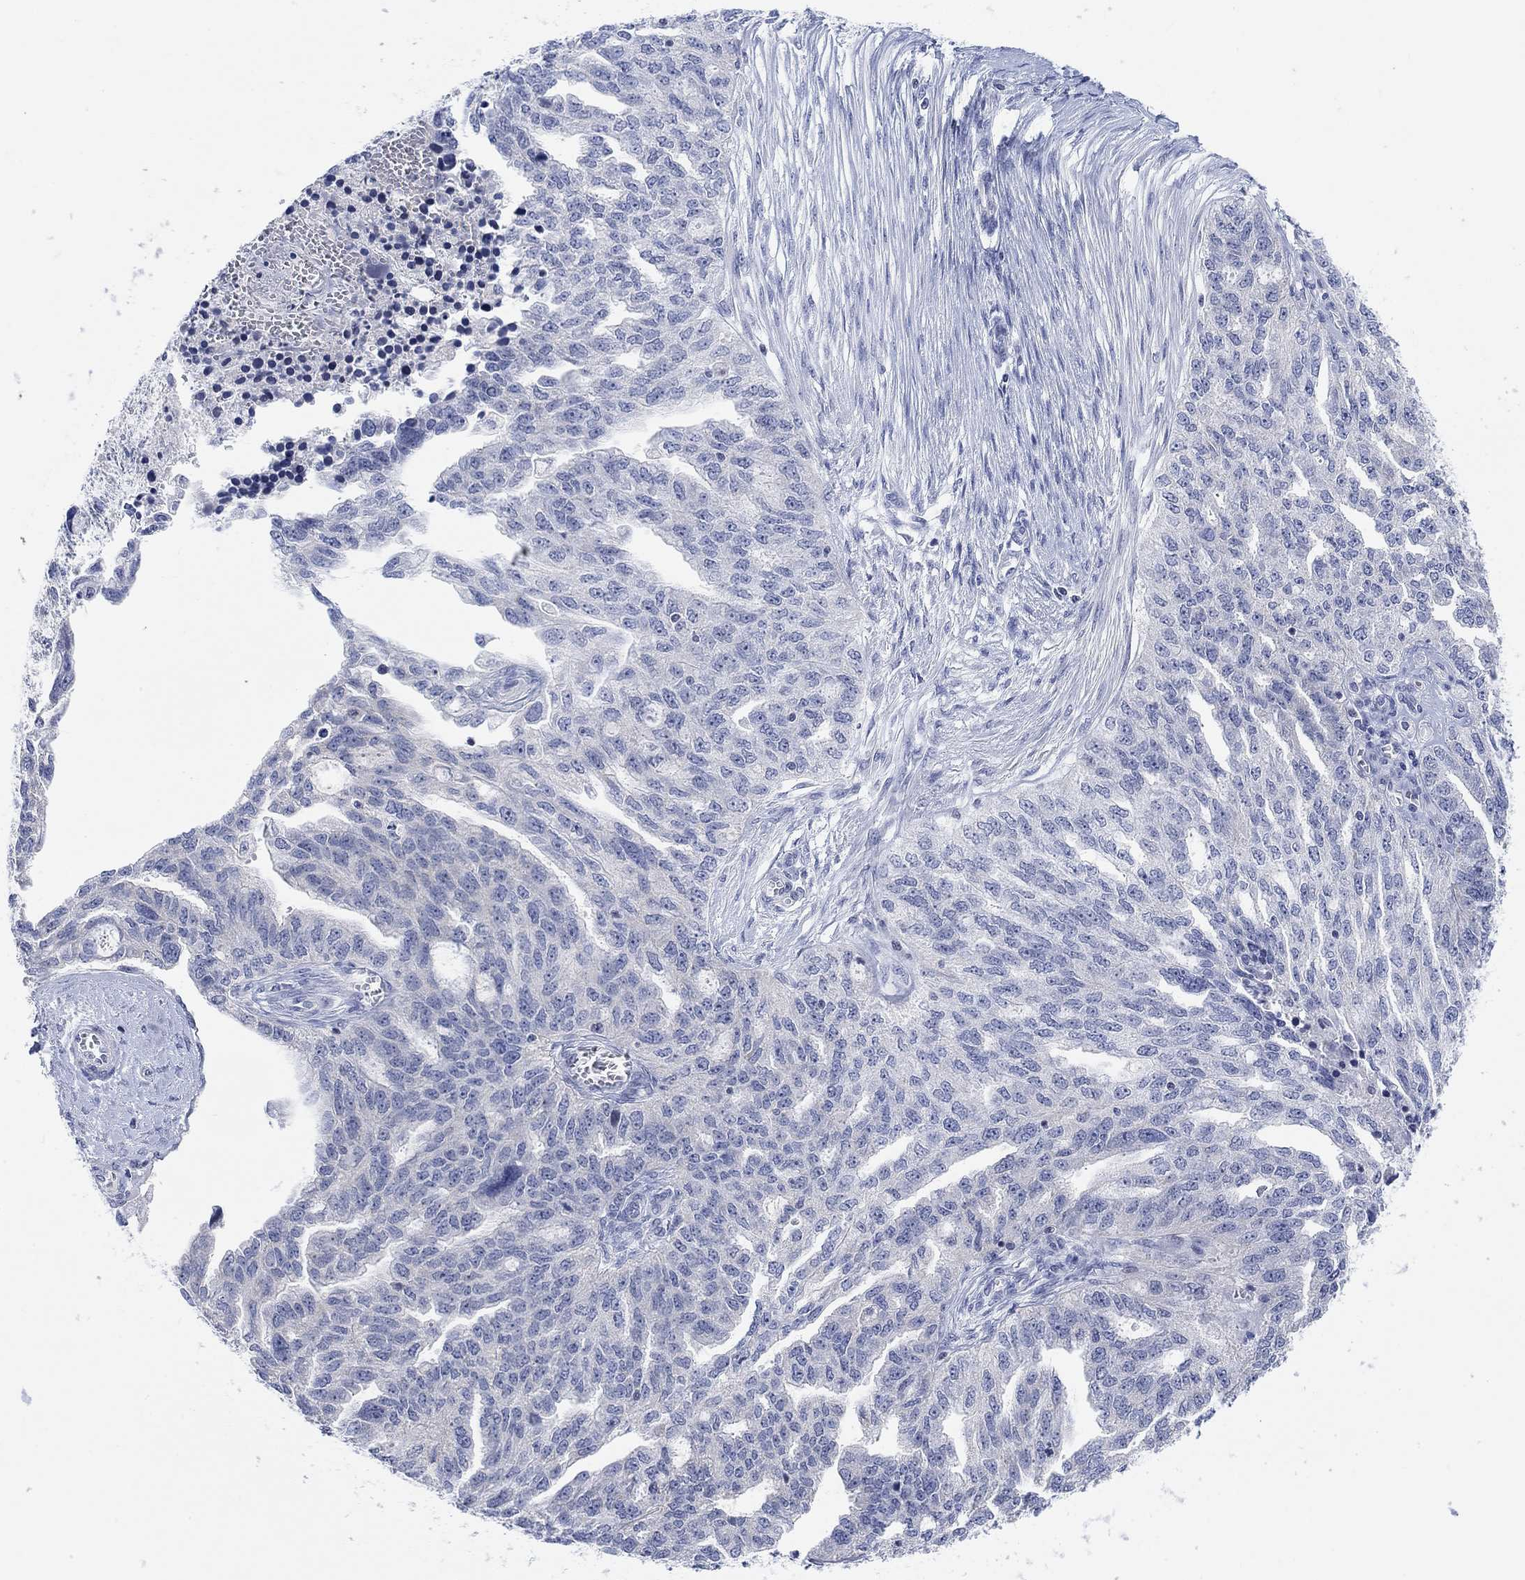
{"staining": {"intensity": "negative", "quantity": "none", "location": "none"}, "tissue": "ovarian cancer", "cell_type": "Tumor cells", "image_type": "cancer", "snomed": [{"axis": "morphology", "description": "Cystadenocarcinoma, serous, NOS"}, {"axis": "topography", "description": "Ovary"}], "caption": "A micrograph of human ovarian cancer is negative for staining in tumor cells.", "gene": "ATP6V1E2", "patient": {"sex": "female", "age": 51}}